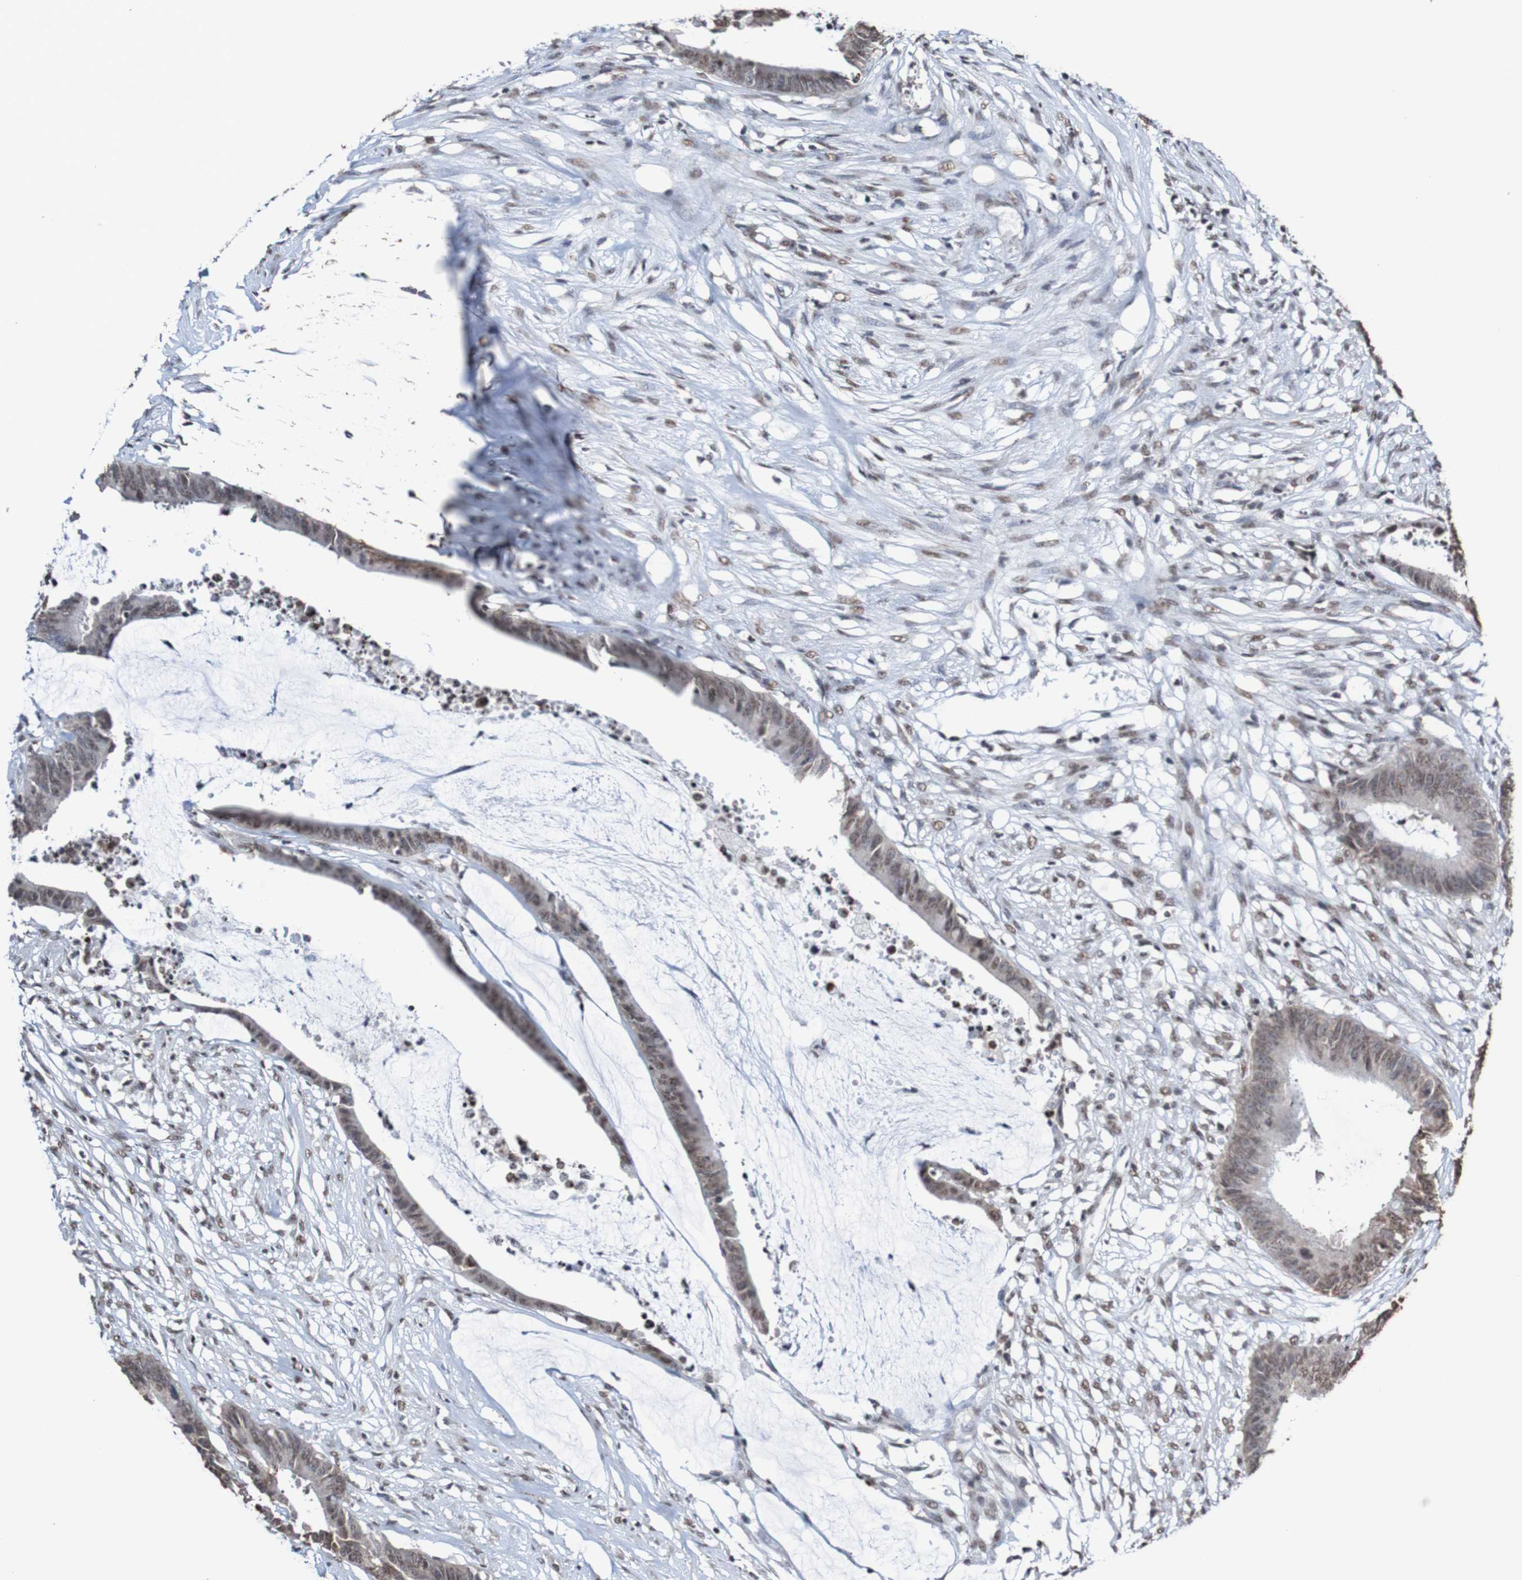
{"staining": {"intensity": "weak", "quantity": "25%-75%", "location": "nuclear"}, "tissue": "colorectal cancer", "cell_type": "Tumor cells", "image_type": "cancer", "snomed": [{"axis": "morphology", "description": "Adenocarcinoma, NOS"}, {"axis": "topography", "description": "Rectum"}], "caption": "Brown immunohistochemical staining in human colorectal cancer (adenocarcinoma) displays weak nuclear staining in approximately 25%-75% of tumor cells.", "gene": "GFI1", "patient": {"sex": "female", "age": 66}}